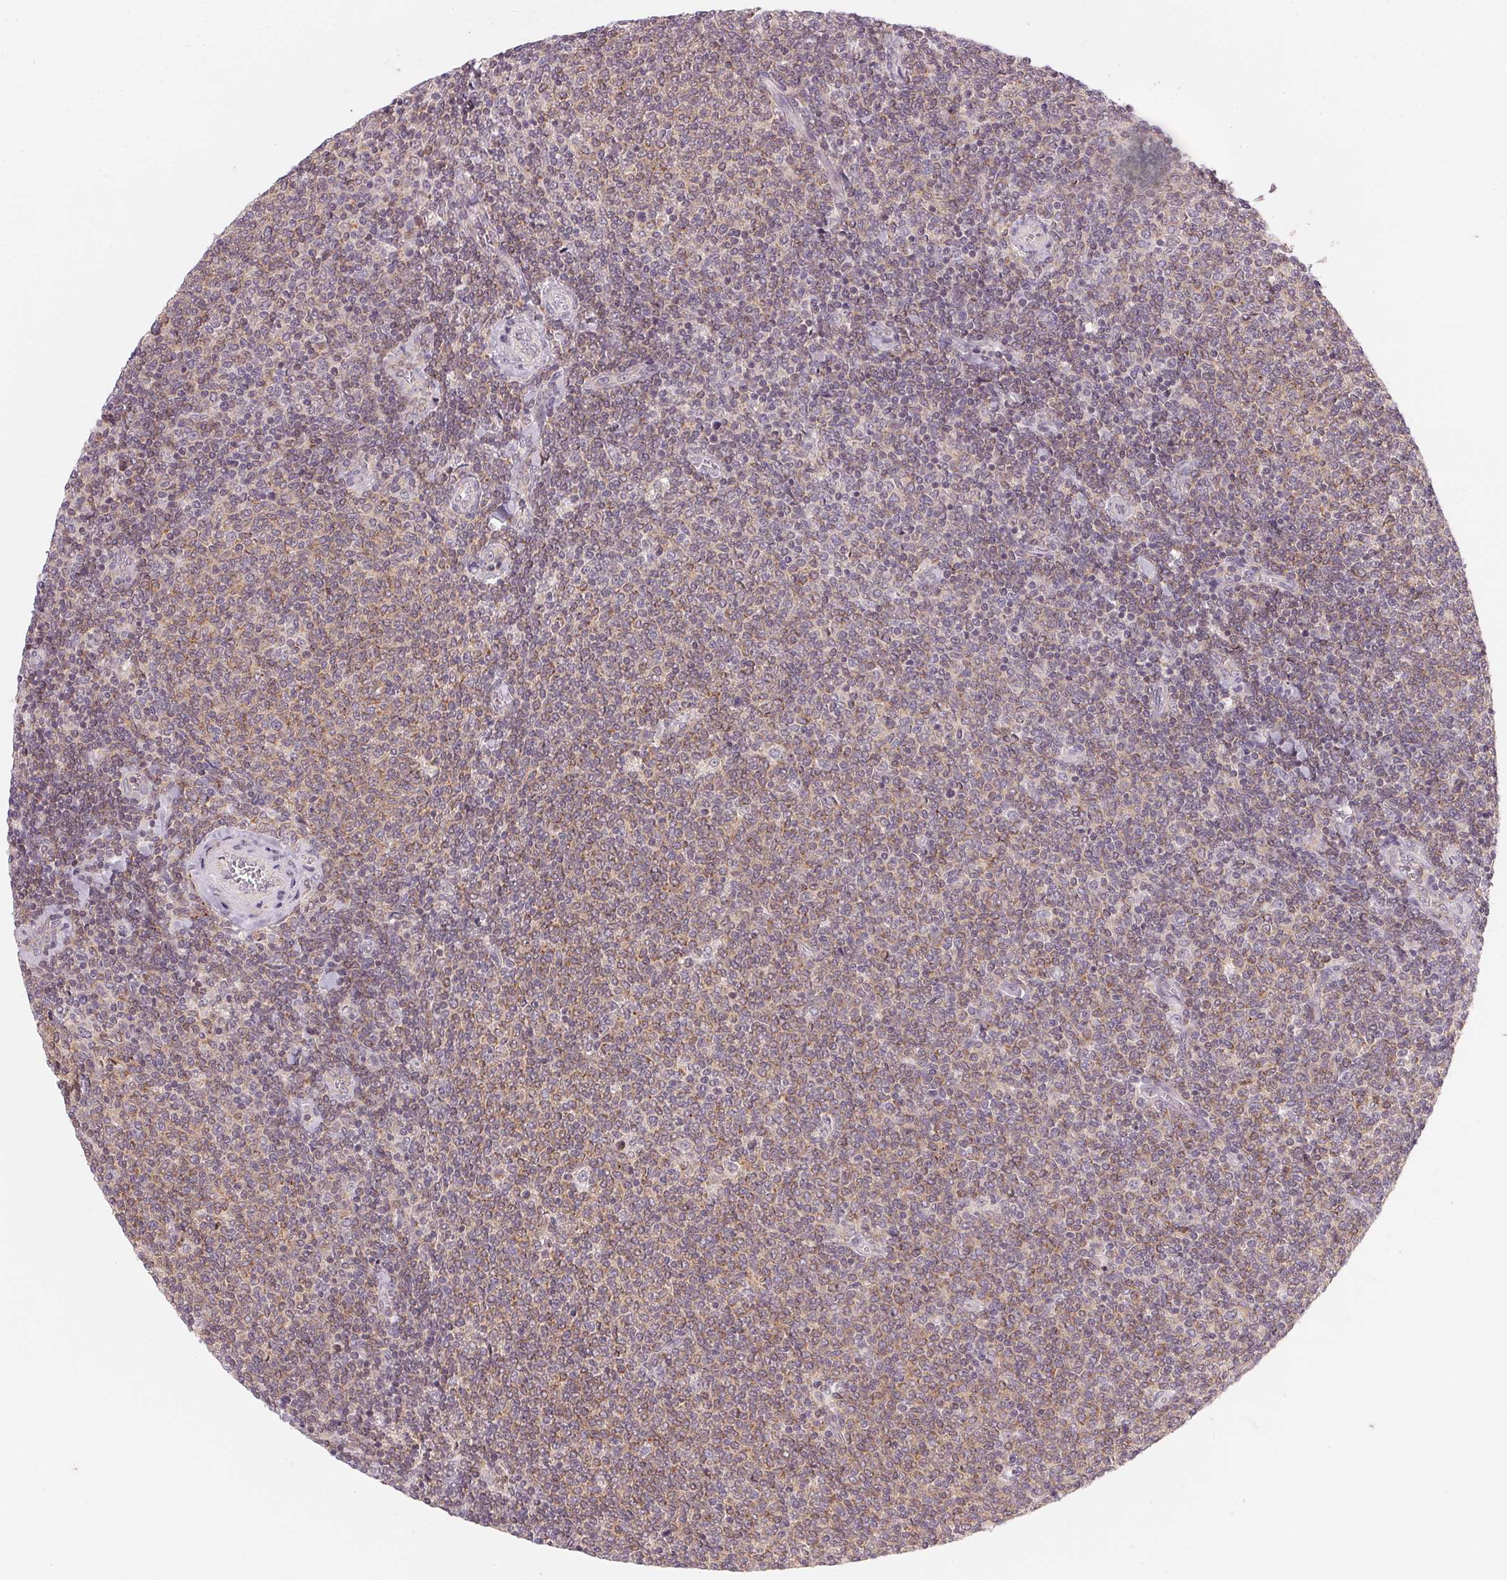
{"staining": {"intensity": "weak", "quantity": "25%-75%", "location": "cytoplasmic/membranous"}, "tissue": "lymphoma", "cell_type": "Tumor cells", "image_type": "cancer", "snomed": [{"axis": "morphology", "description": "Malignant lymphoma, non-Hodgkin's type, Low grade"}, {"axis": "topography", "description": "Lymph node"}], "caption": "Immunohistochemical staining of low-grade malignant lymphoma, non-Hodgkin's type reveals weak cytoplasmic/membranous protein positivity in approximately 25%-75% of tumor cells.", "gene": "NCOA4", "patient": {"sex": "male", "age": 52}}